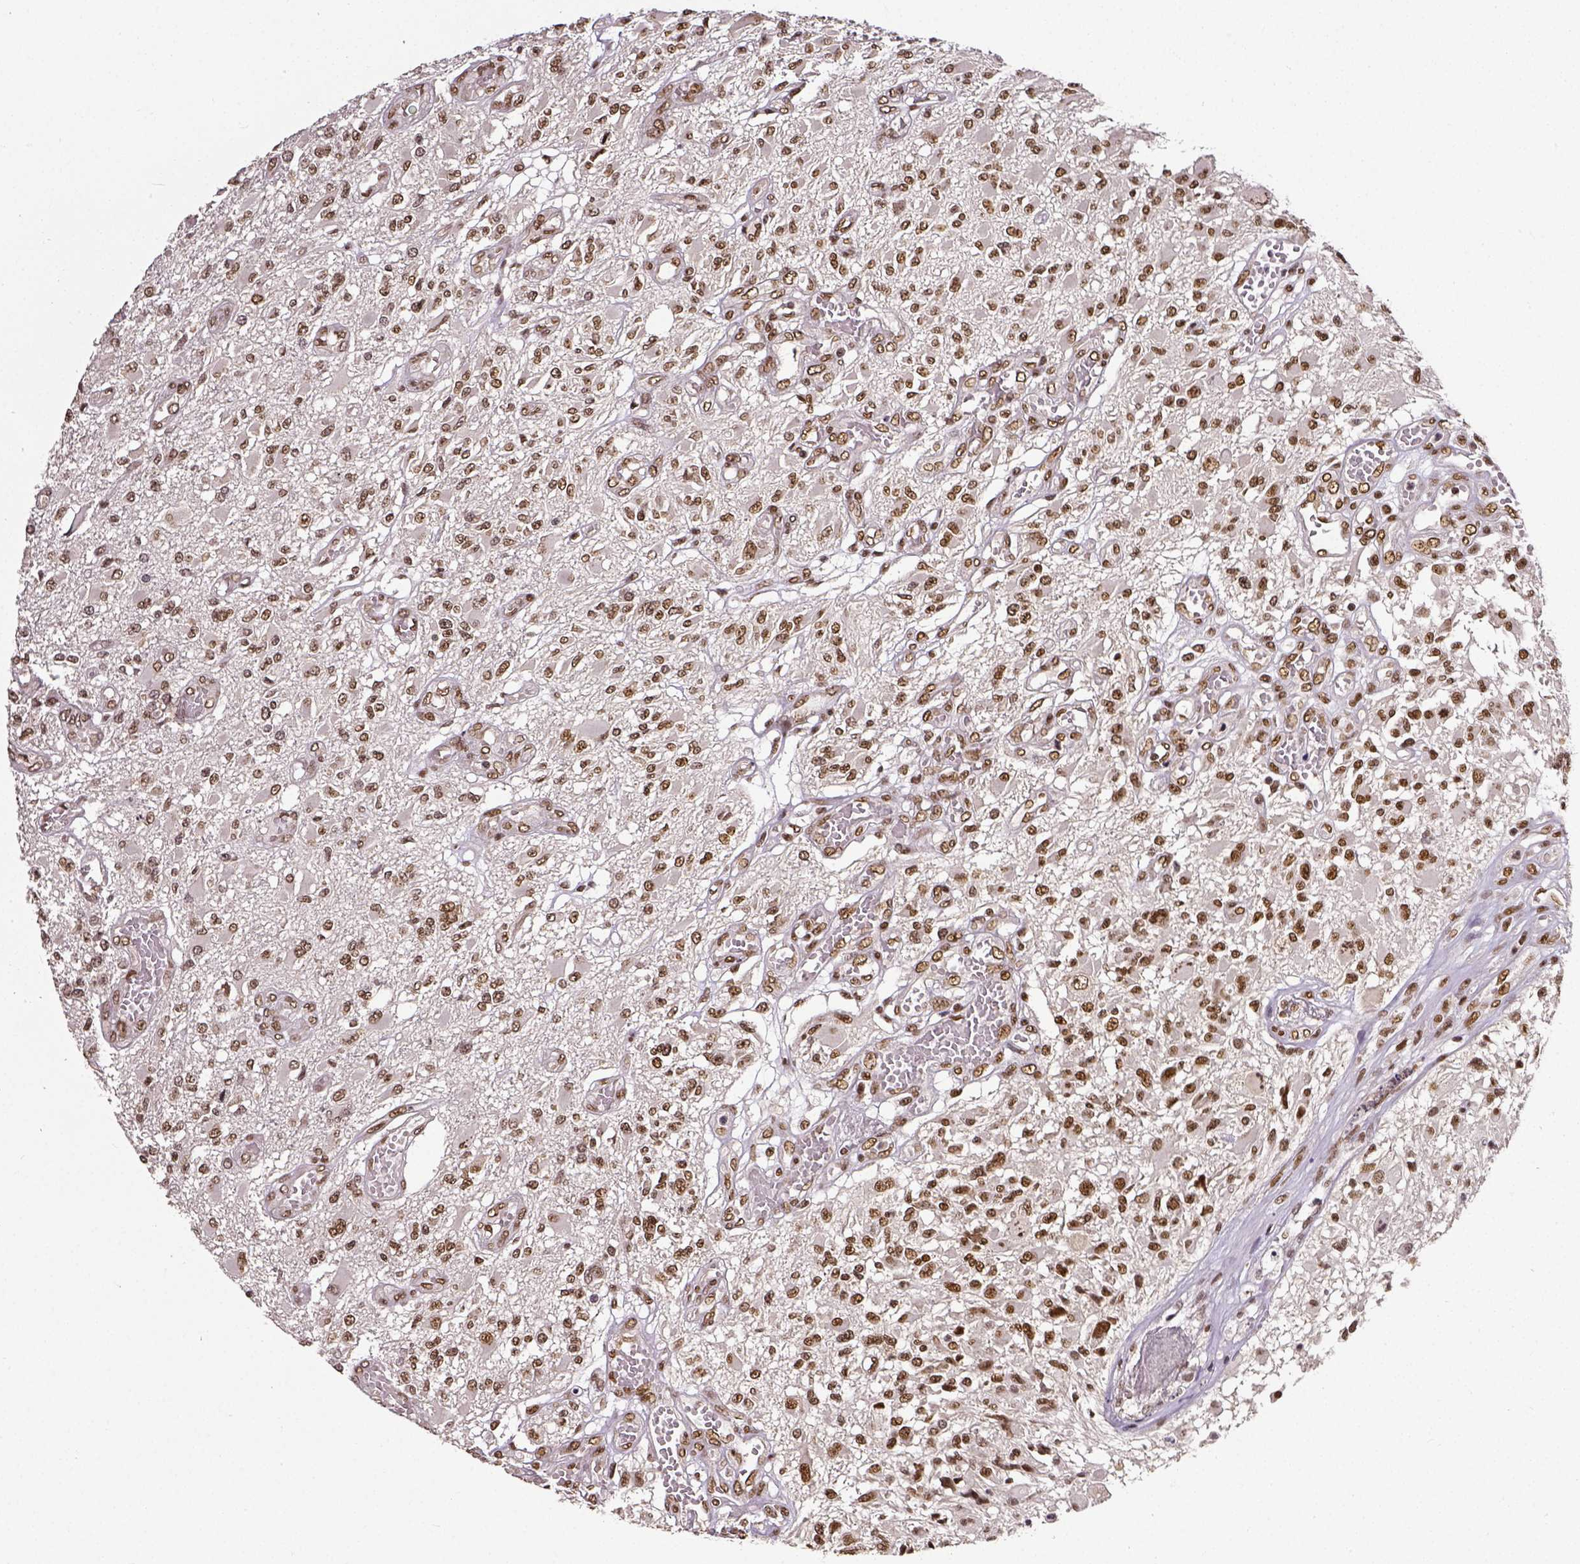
{"staining": {"intensity": "moderate", "quantity": ">75%", "location": "nuclear"}, "tissue": "glioma", "cell_type": "Tumor cells", "image_type": "cancer", "snomed": [{"axis": "morphology", "description": "Glioma, malignant, High grade"}, {"axis": "topography", "description": "Brain"}], "caption": "Protein staining of malignant glioma (high-grade) tissue shows moderate nuclear positivity in approximately >75% of tumor cells. (Brightfield microscopy of DAB IHC at high magnification).", "gene": "ATRX", "patient": {"sex": "female", "age": 63}}